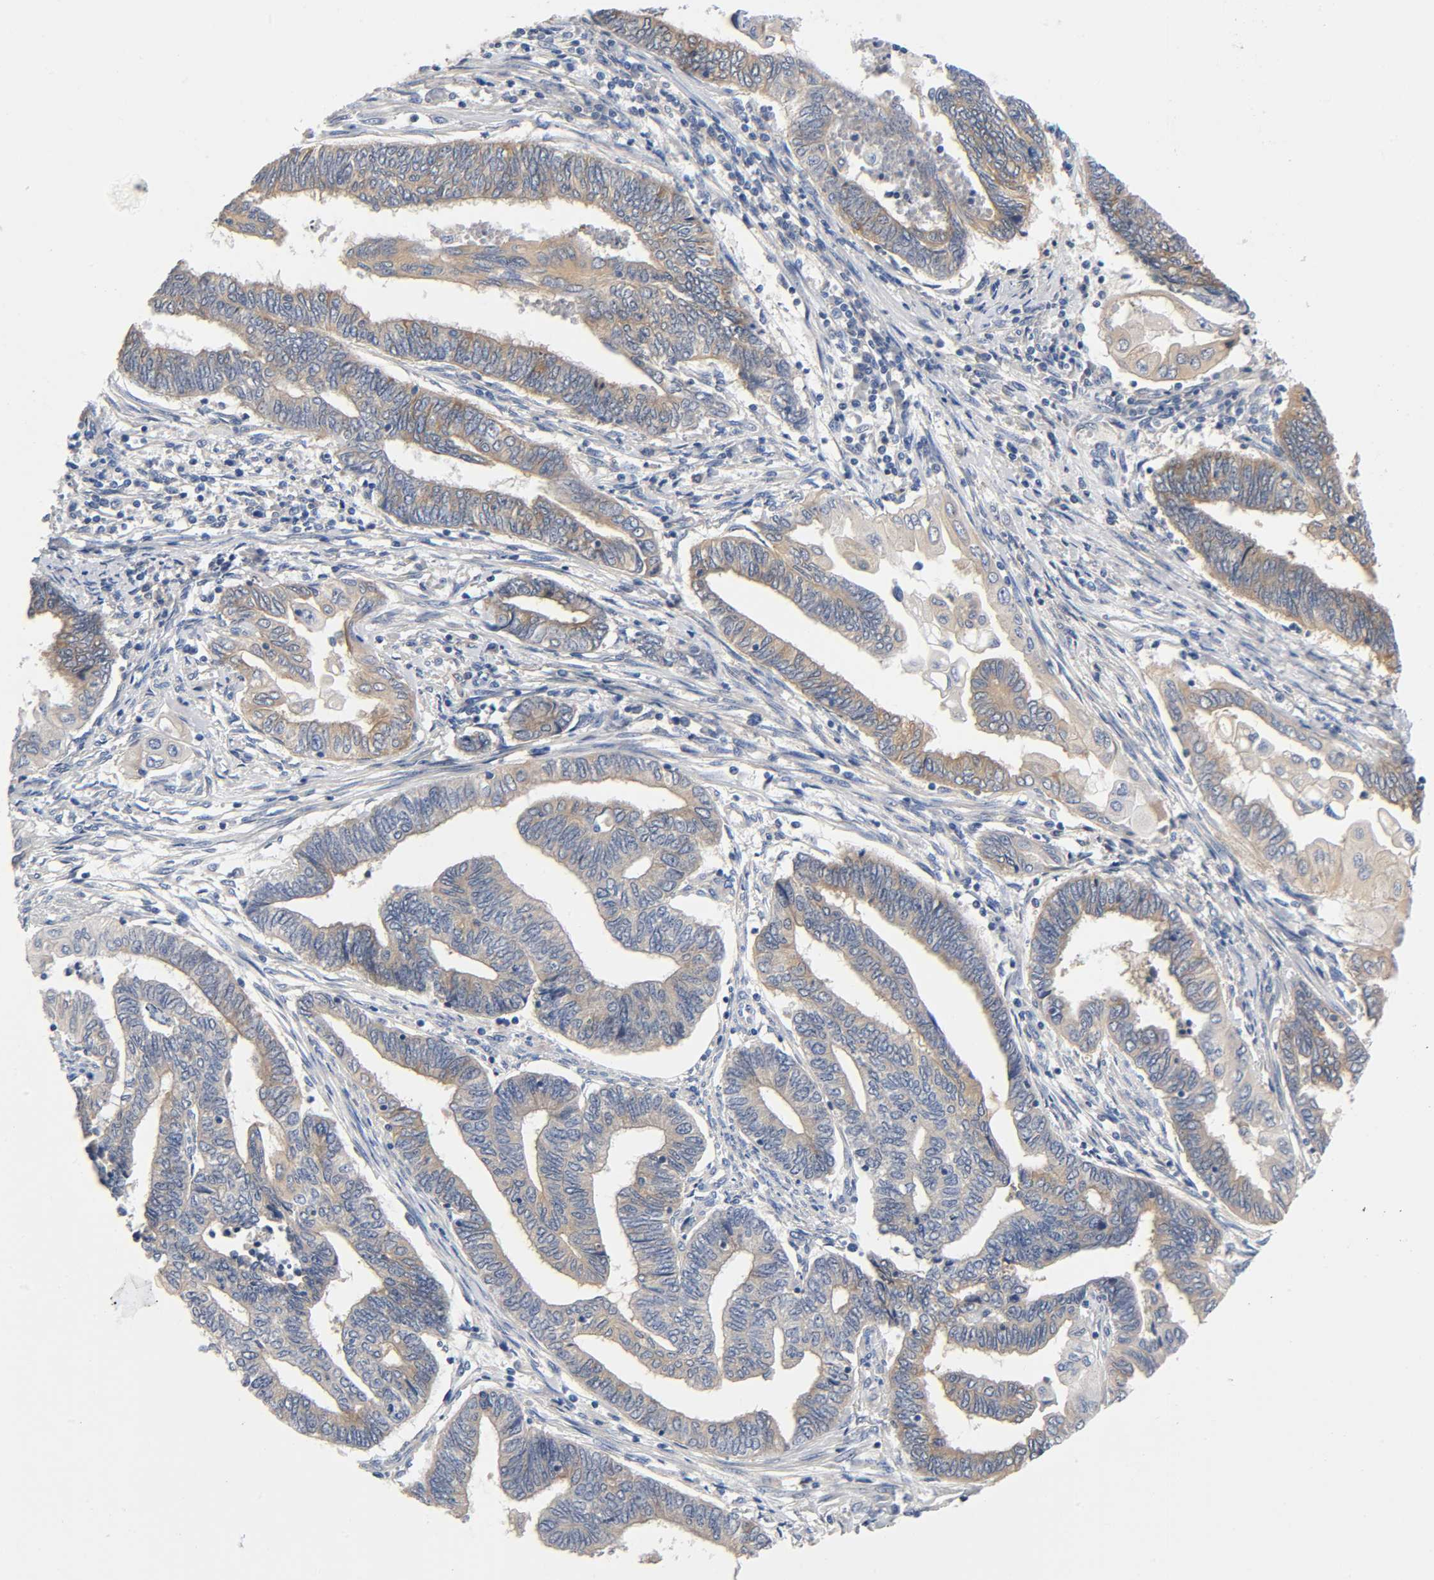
{"staining": {"intensity": "weak", "quantity": ">75%", "location": "cytoplasmic/membranous"}, "tissue": "endometrial cancer", "cell_type": "Tumor cells", "image_type": "cancer", "snomed": [{"axis": "morphology", "description": "Adenocarcinoma, NOS"}, {"axis": "topography", "description": "Uterus"}, {"axis": "topography", "description": "Endometrium"}], "caption": "Immunohistochemical staining of endometrial cancer reveals low levels of weak cytoplasmic/membranous protein positivity in about >75% of tumor cells.", "gene": "PRKAB1", "patient": {"sex": "female", "age": 70}}